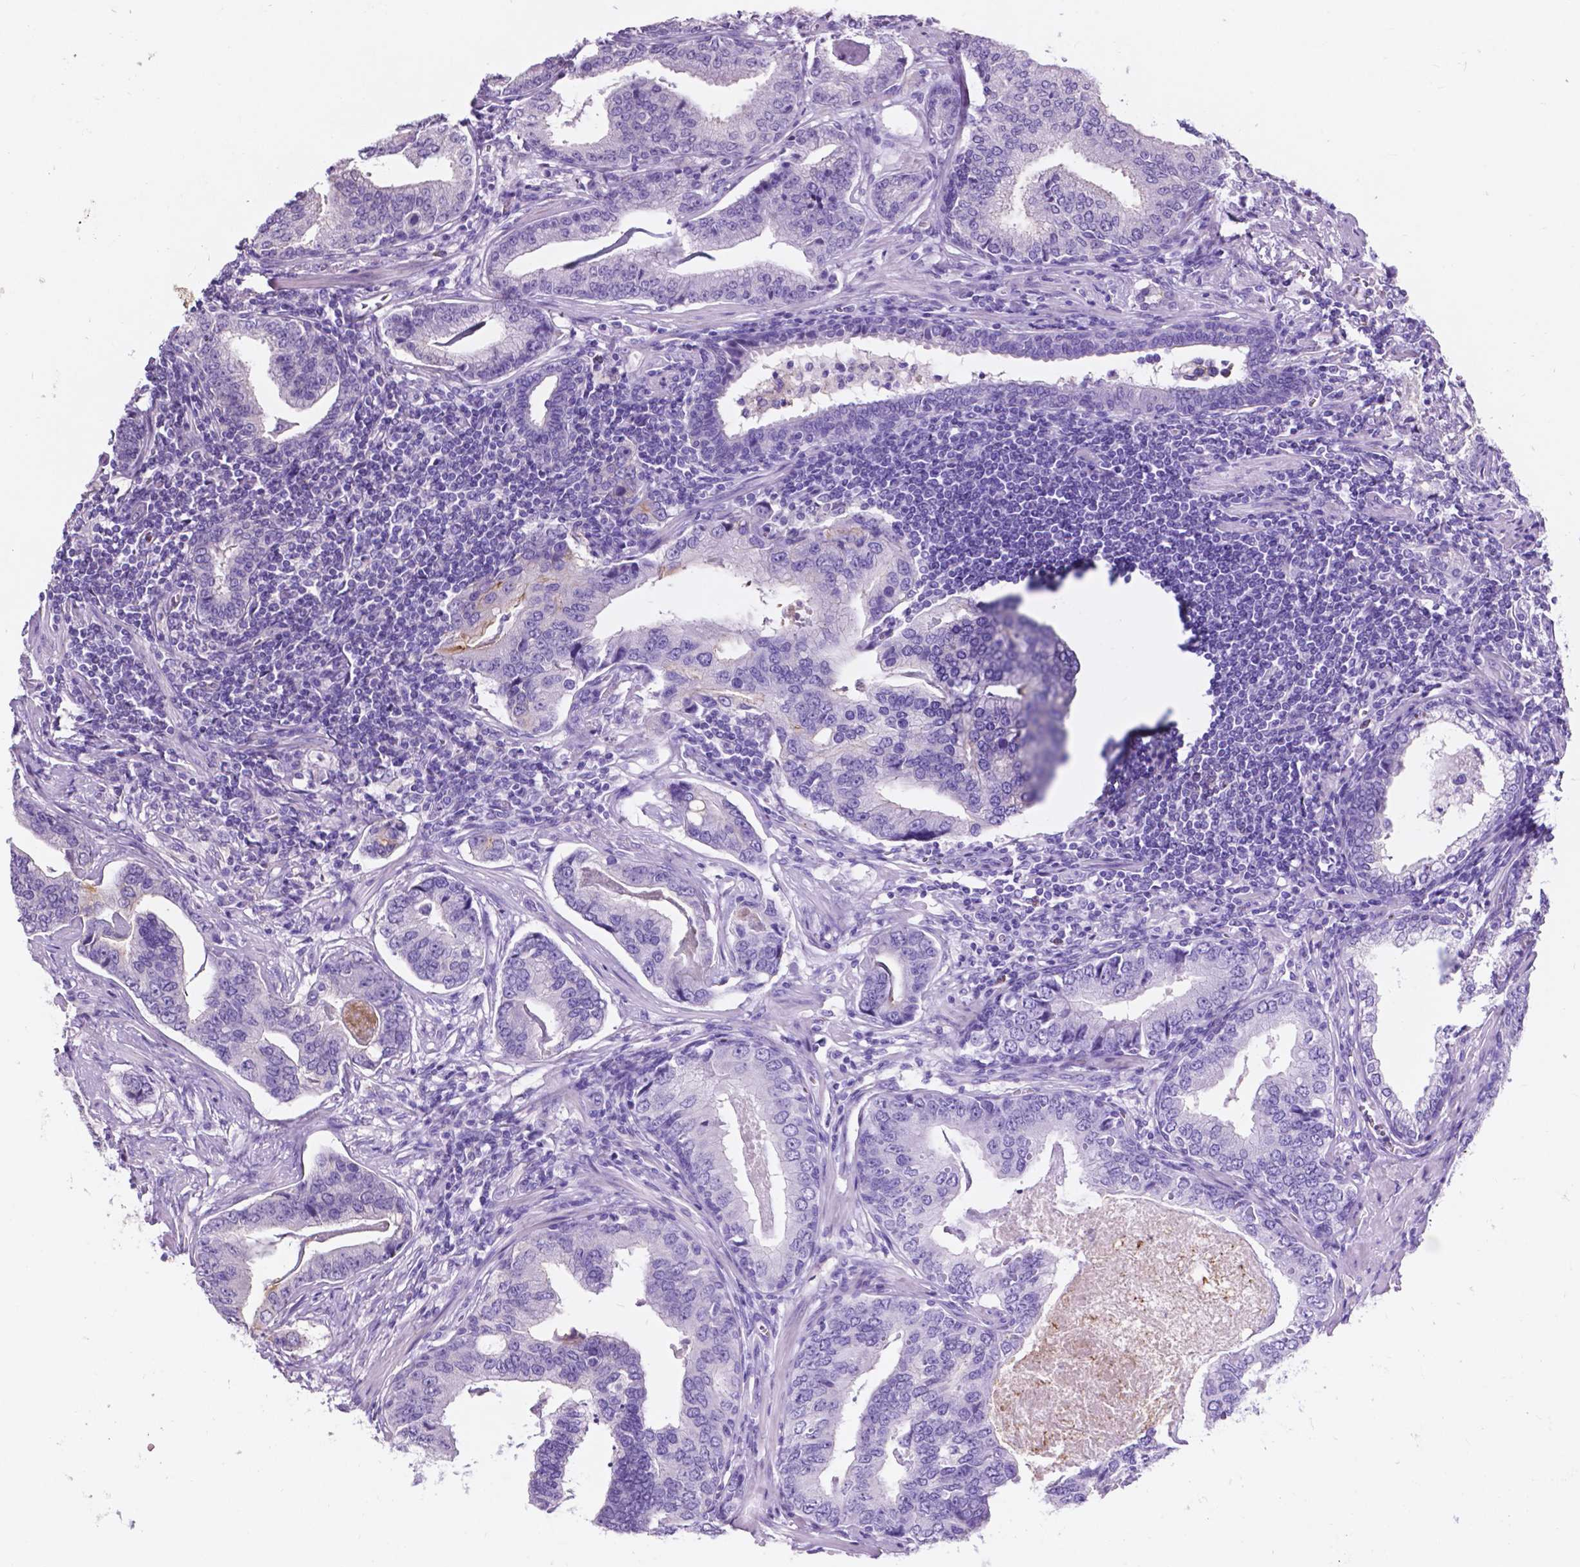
{"staining": {"intensity": "negative", "quantity": "none", "location": "none"}, "tissue": "prostate cancer", "cell_type": "Tumor cells", "image_type": "cancer", "snomed": [{"axis": "morphology", "description": "Adenocarcinoma, NOS"}, {"axis": "topography", "description": "Prostate"}], "caption": "A high-resolution histopathology image shows immunohistochemistry (IHC) staining of prostate adenocarcinoma, which reveals no significant positivity in tumor cells.", "gene": "PLSCR1", "patient": {"sex": "male", "age": 64}}